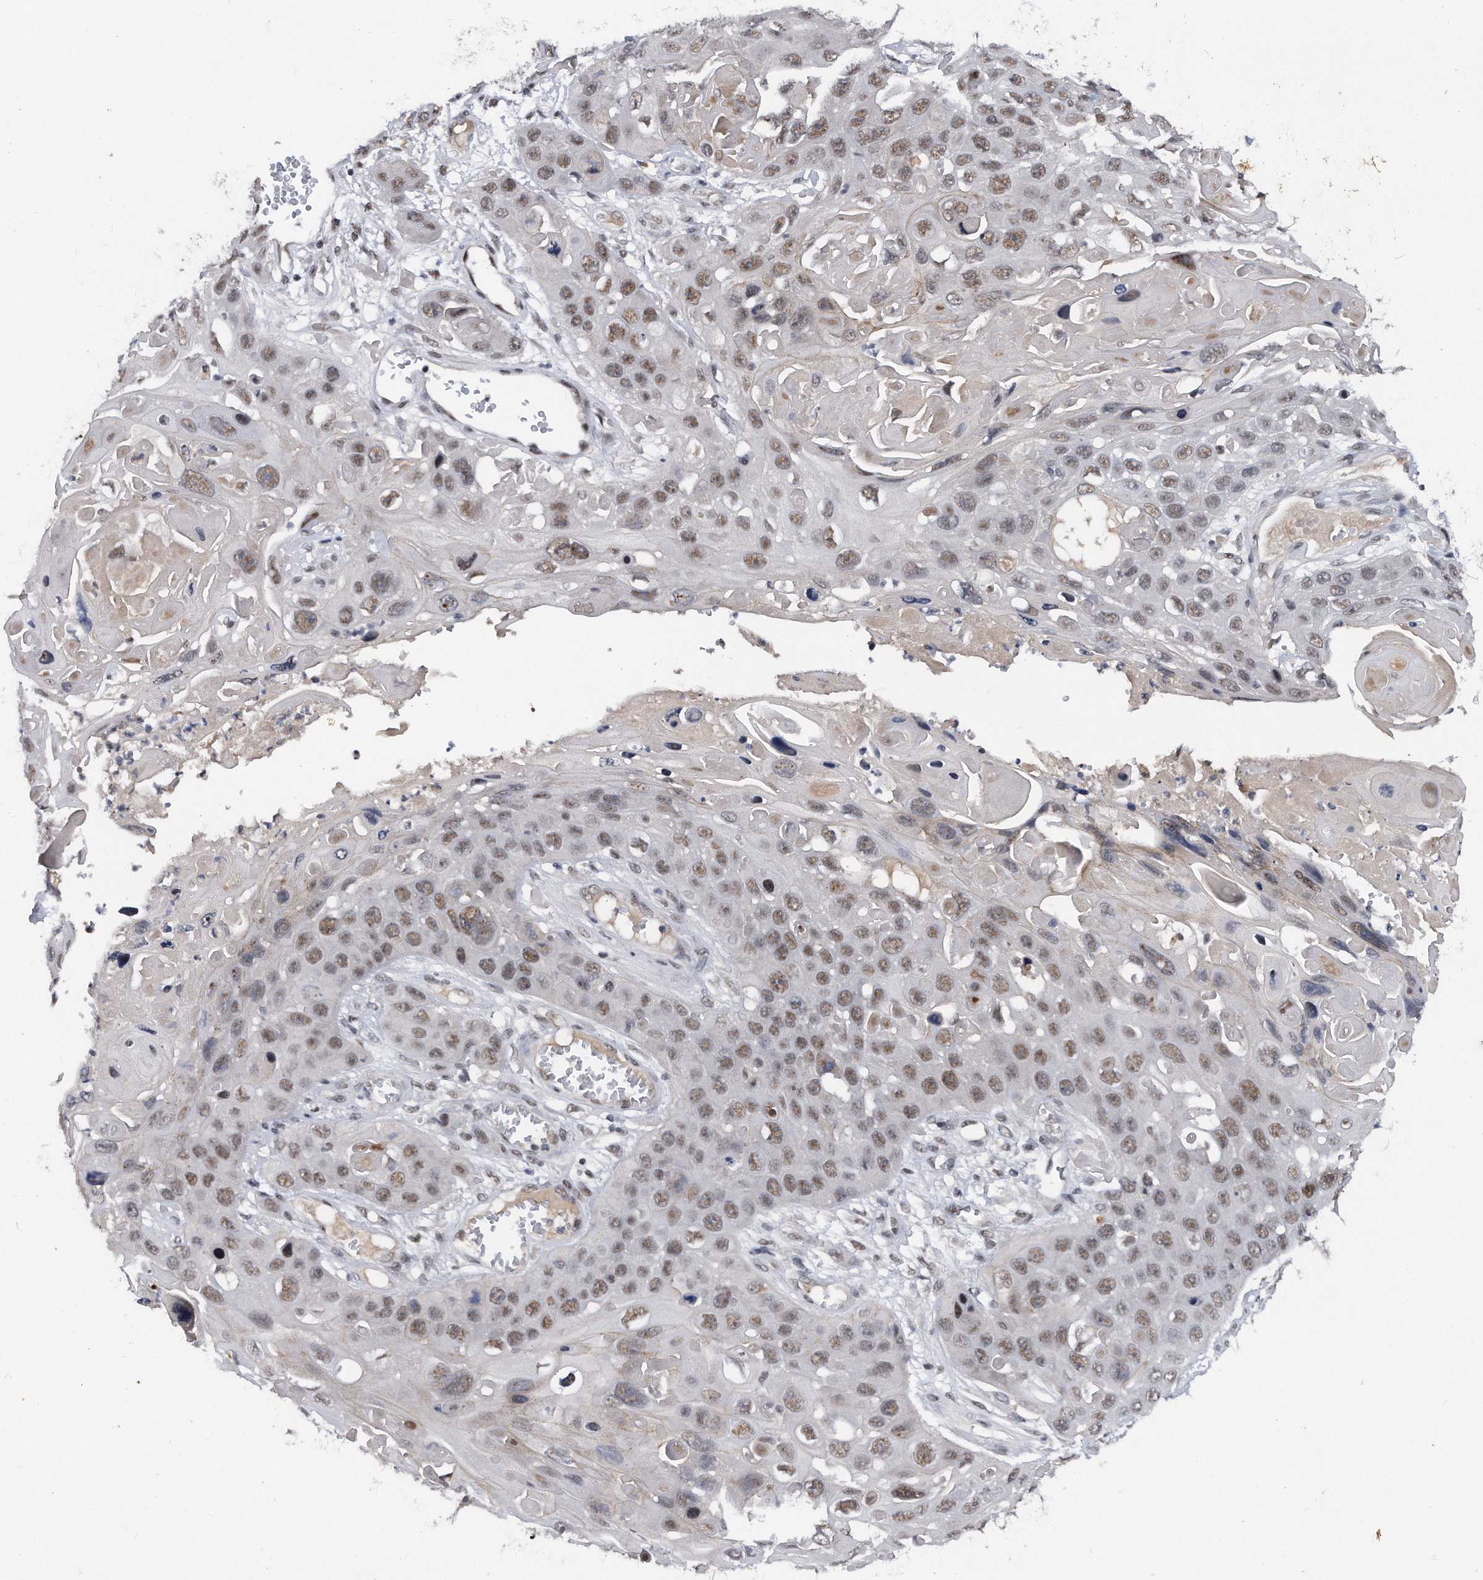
{"staining": {"intensity": "moderate", "quantity": ">75%", "location": "nuclear"}, "tissue": "skin cancer", "cell_type": "Tumor cells", "image_type": "cancer", "snomed": [{"axis": "morphology", "description": "Squamous cell carcinoma, NOS"}, {"axis": "topography", "description": "Skin"}], "caption": "Immunohistochemical staining of skin cancer (squamous cell carcinoma) shows moderate nuclear protein staining in about >75% of tumor cells.", "gene": "VIRMA", "patient": {"sex": "male", "age": 55}}